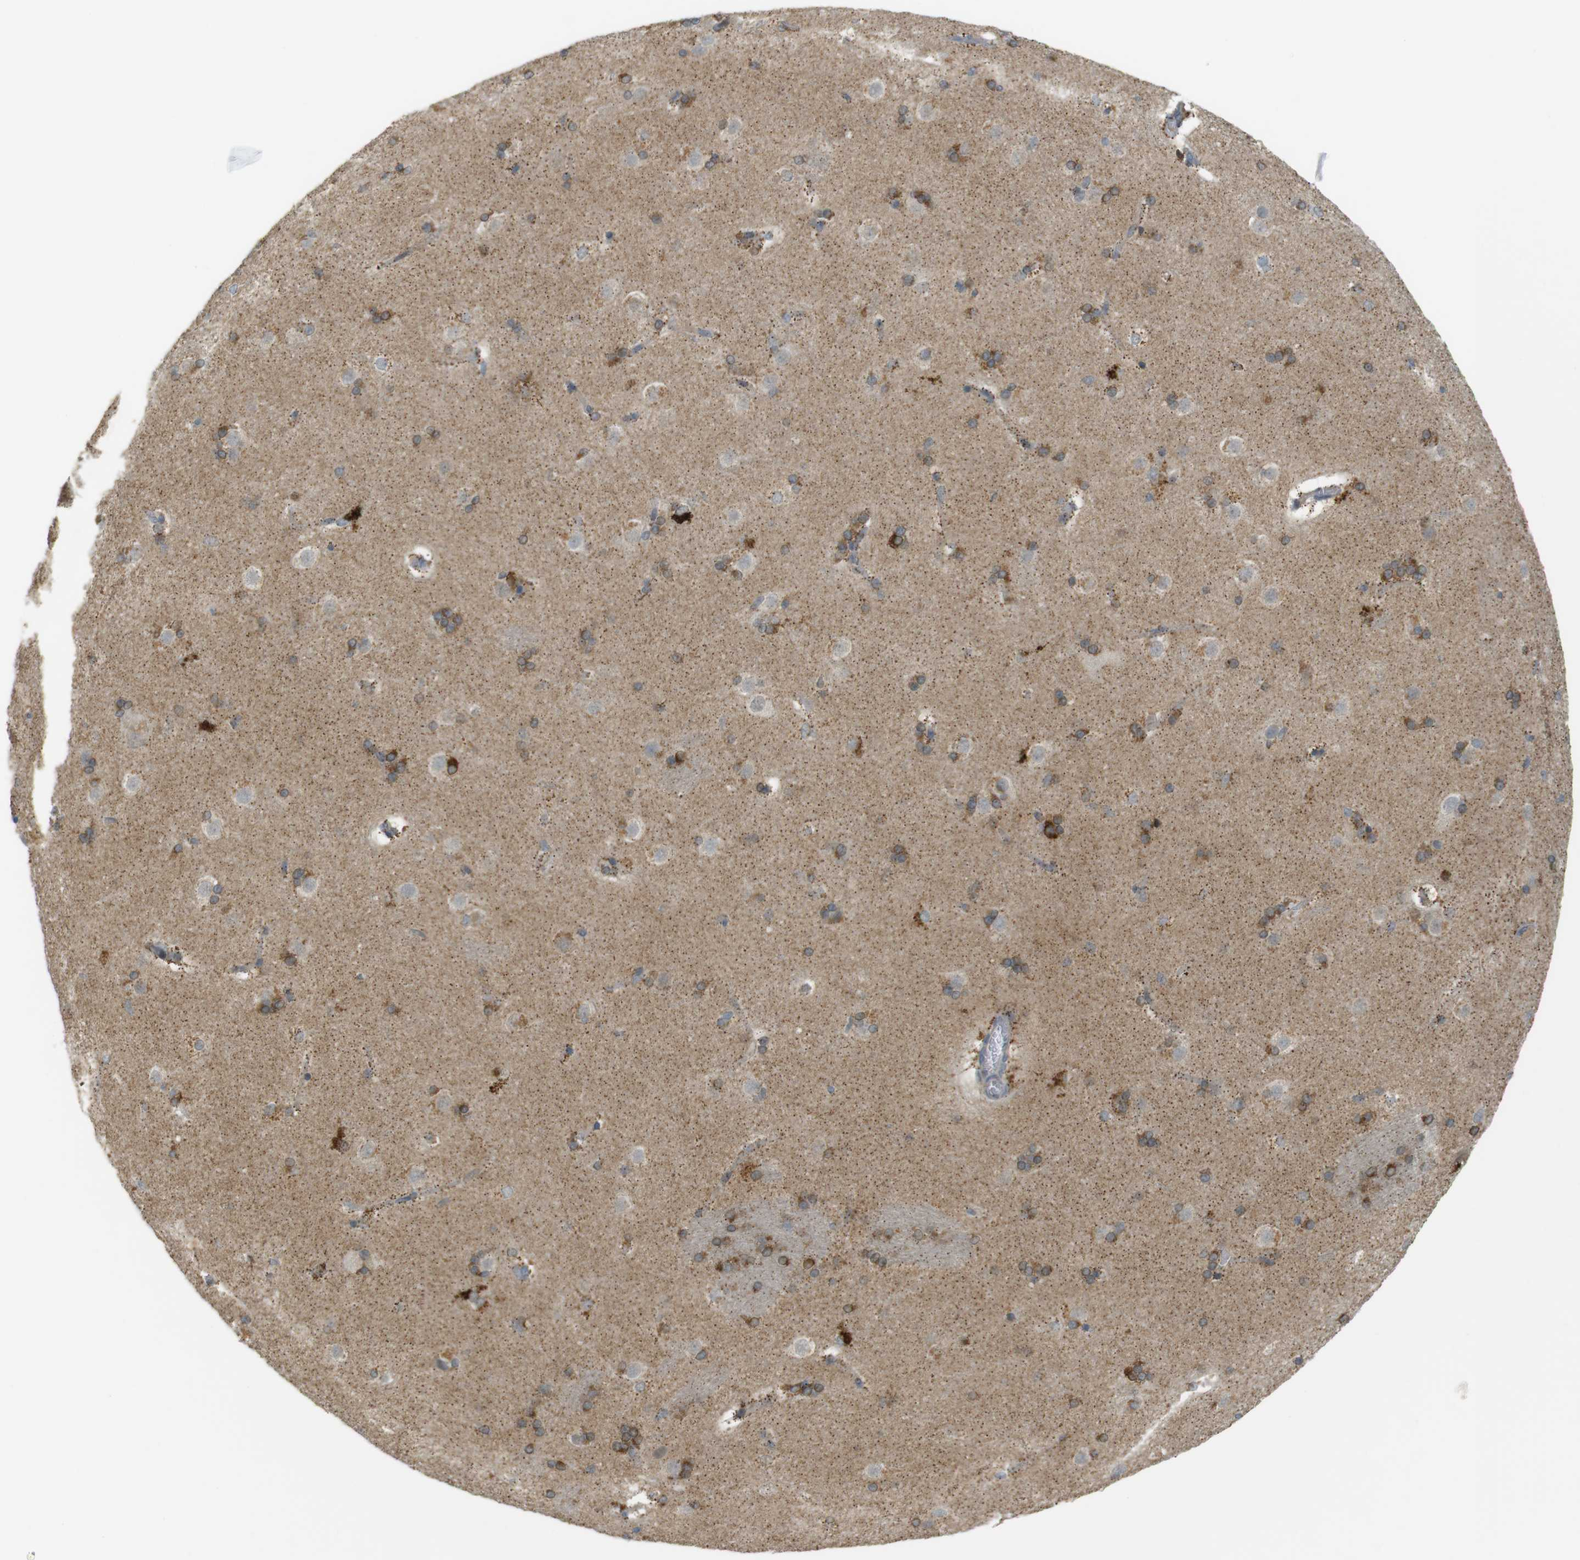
{"staining": {"intensity": "moderate", "quantity": ">75%", "location": "cytoplasmic/membranous"}, "tissue": "caudate", "cell_type": "Glial cells", "image_type": "normal", "snomed": [{"axis": "morphology", "description": "Normal tissue, NOS"}, {"axis": "topography", "description": "Lateral ventricle wall"}], "caption": "The histopathology image displays immunohistochemical staining of unremarkable caudate. There is moderate cytoplasmic/membranous expression is seen in approximately >75% of glial cells.", "gene": "UGT8", "patient": {"sex": "female", "age": 19}}